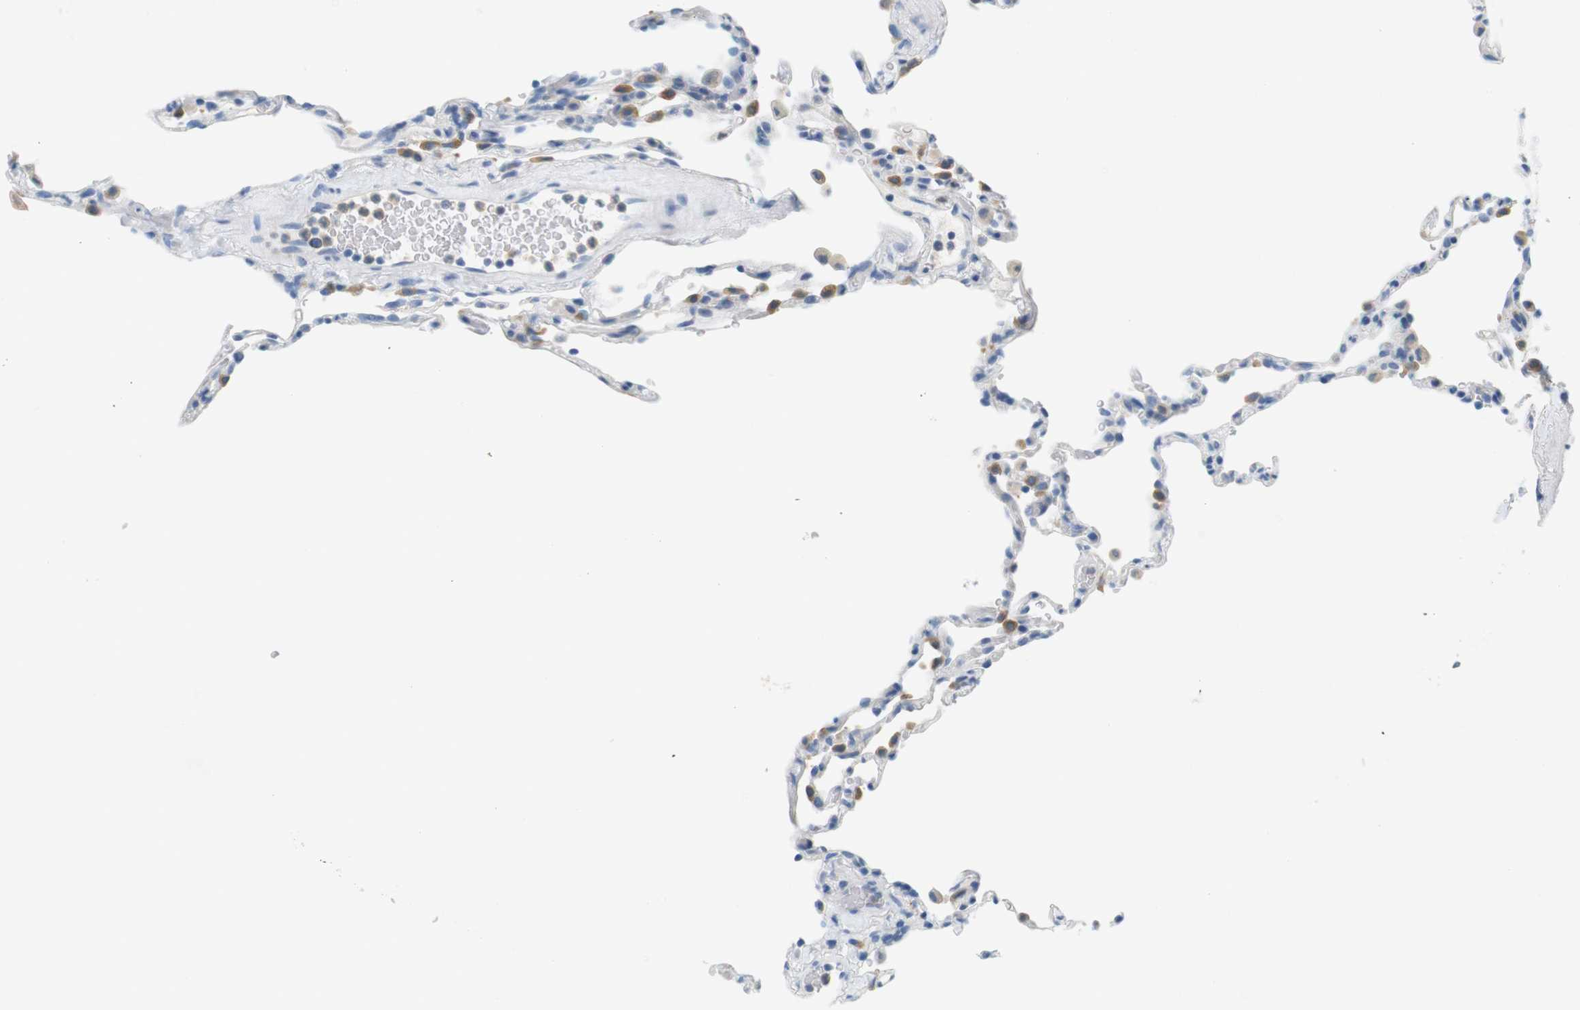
{"staining": {"intensity": "moderate", "quantity": "25%-75%", "location": "cytoplasmic/membranous"}, "tissue": "lung", "cell_type": "Alveolar cells", "image_type": "normal", "snomed": [{"axis": "morphology", "description": "Normal tissue, NOS"}, {"axis": "topography", "description": "Lung"}], "caption": "This histopathology image displays normal lung stained with IHC to label a protein in brown. The cytoplasmic/membranous of alveolar cells show moderate positivity for the protein. Nuclei are counter-stained blue.", "gene": "LRRK2", "patient": {"sex": "male", "age": 59}}